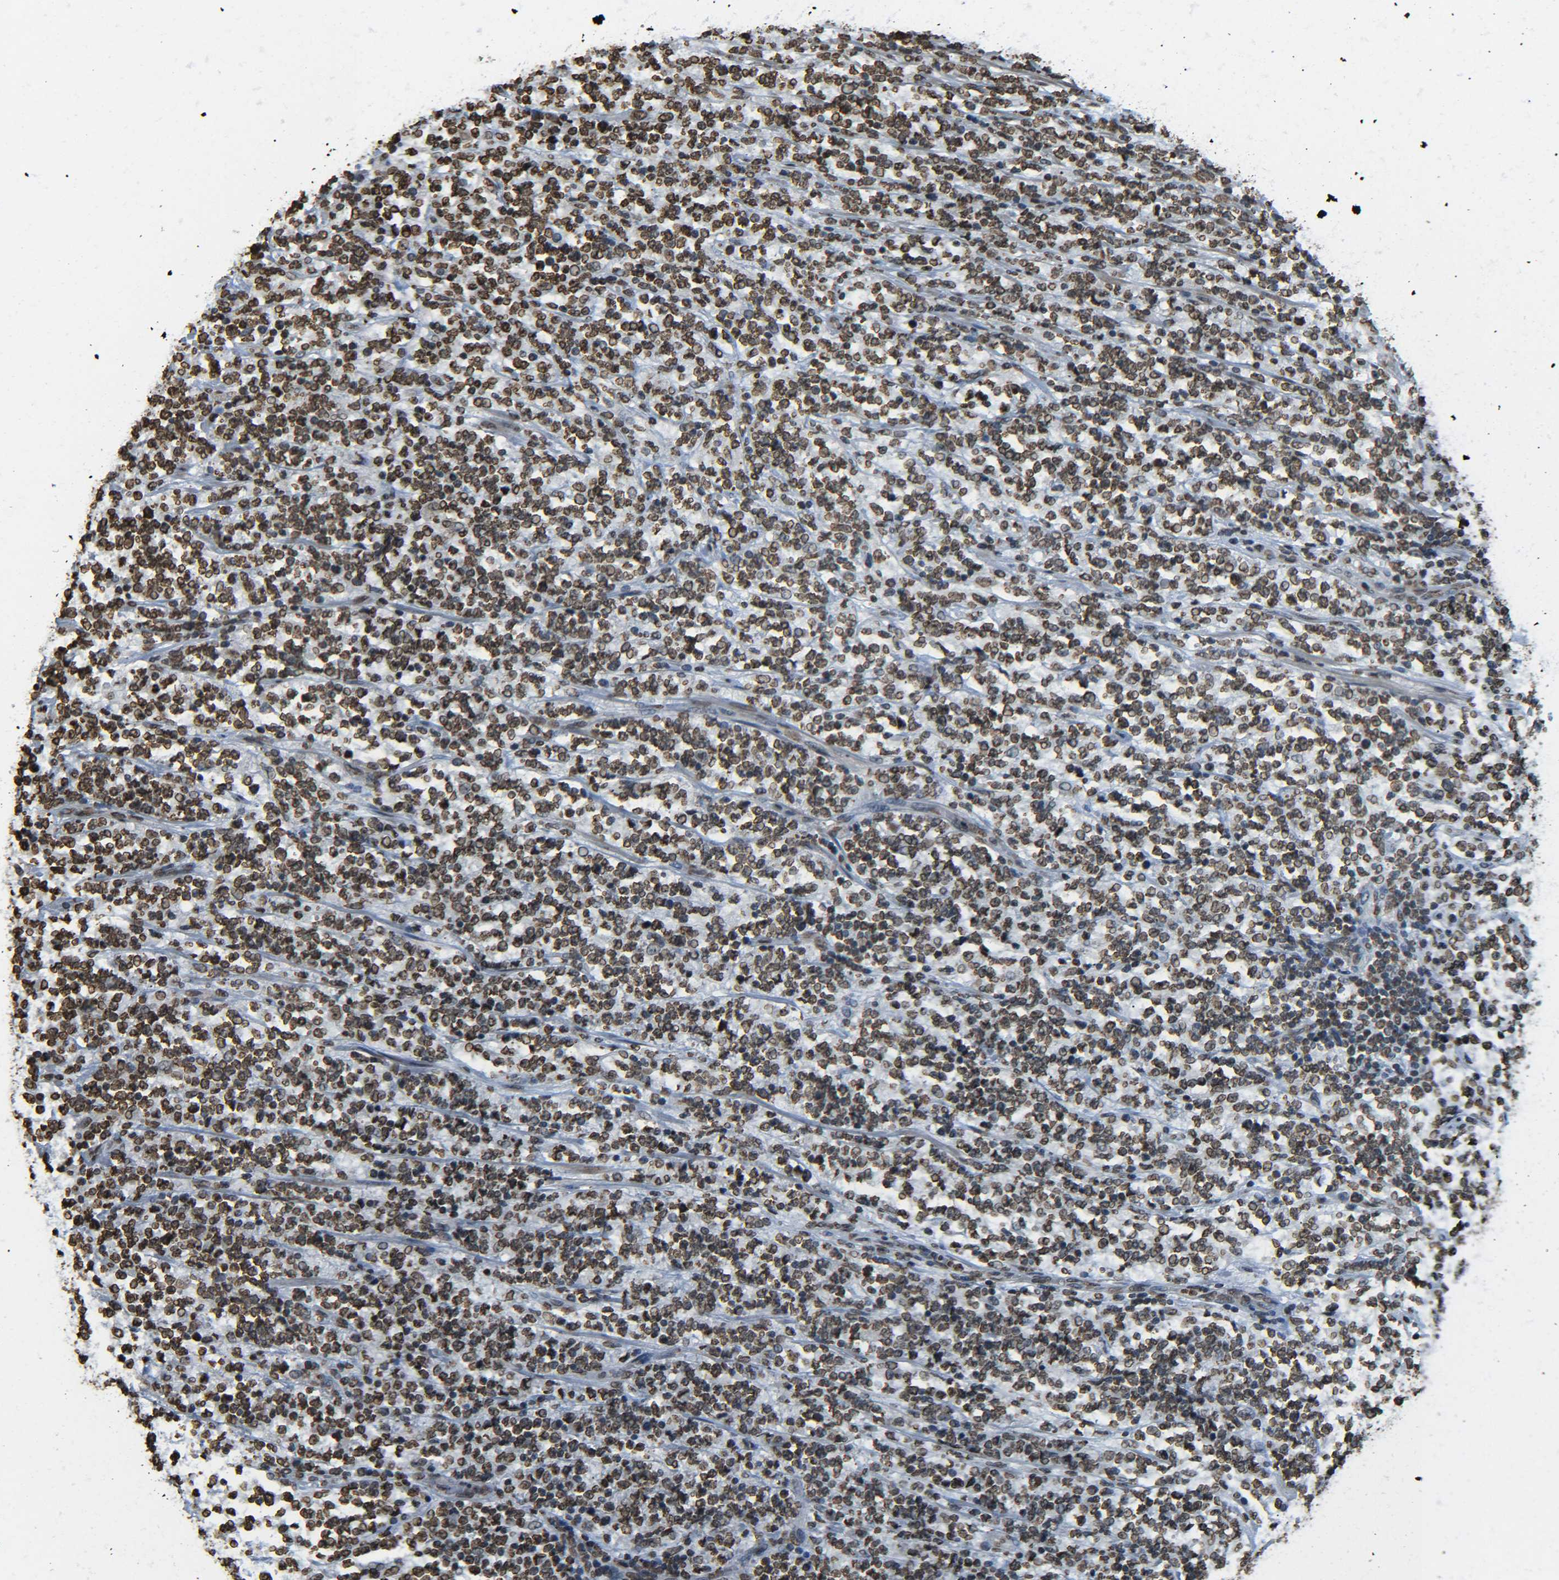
{"staining": {"intensity": "moderate", "quantity": ">75%", "location": "nuclear"}, "tissue": "lymphoma", "cell_type": "Tumor cells", "image_type": "cancer", "snomed": [{"axis": "morphology", "description": "Malignant lymphoma, non-Hodgkin's type, High grade"}, {"axis": "topography", "description": "Soft tissue"}], "caption": "Lymphoma stained with a protein marker shows moderate staining in tumor cells.", "gene": "H4C16", "patient": {"sex": "male", "age": 18}}